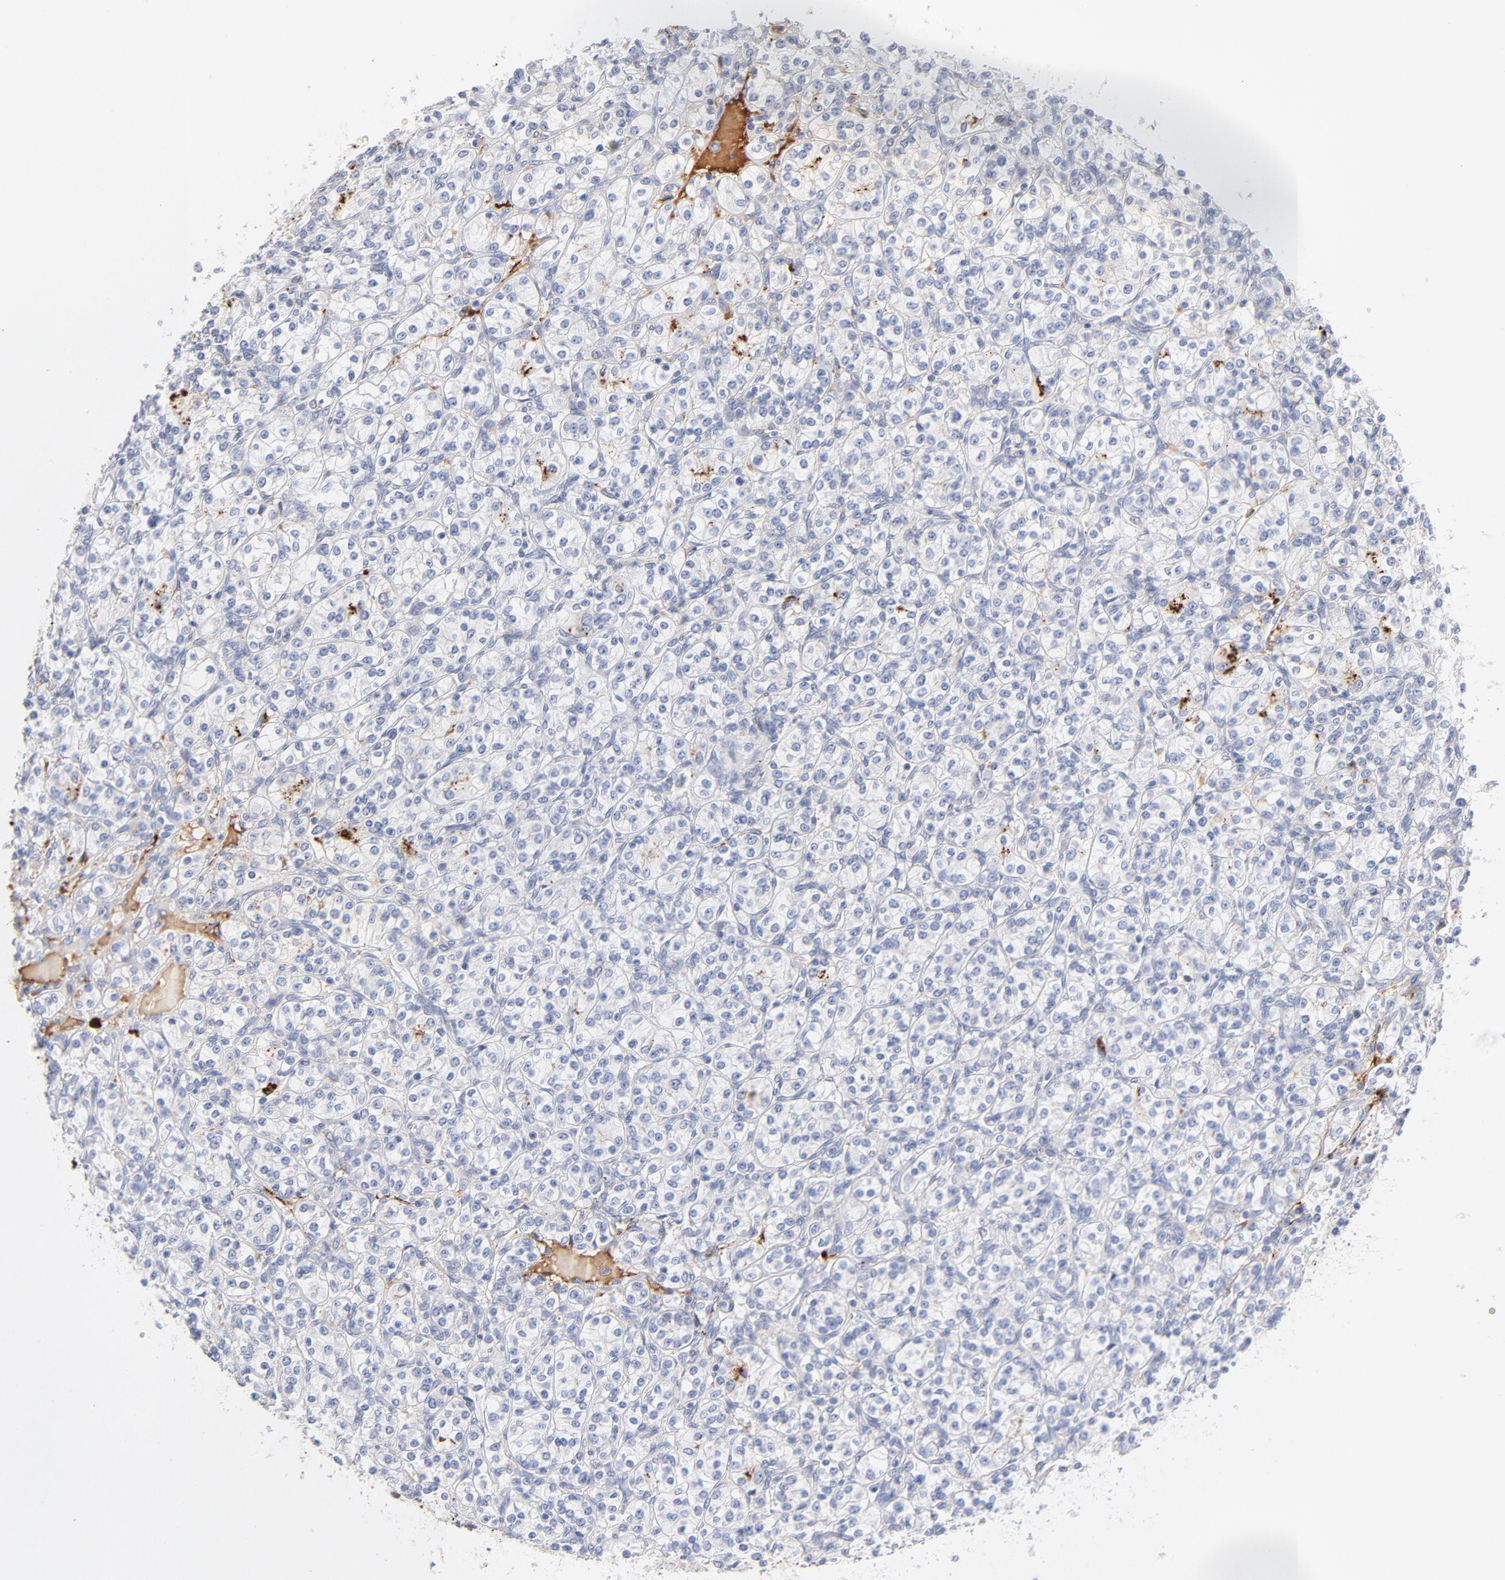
{"staining": {"intensity": "negative", "quantity": "none", "location": "none"}, "tissue": "renal cancer", "cell_type": "Tumor cells", "image_type": "cancer", "snomed": [{"axis": "morphology", "description": "Adenocarcinoma, NOS"}, {"axis": "topography", "description": "Kidney"}], "caption": "Renal cancer was stained to show a protein in brown. There is no significant expression in tumor cells.", "gene": "PLAT", "patient": {"sex": "male", "age": 77}}